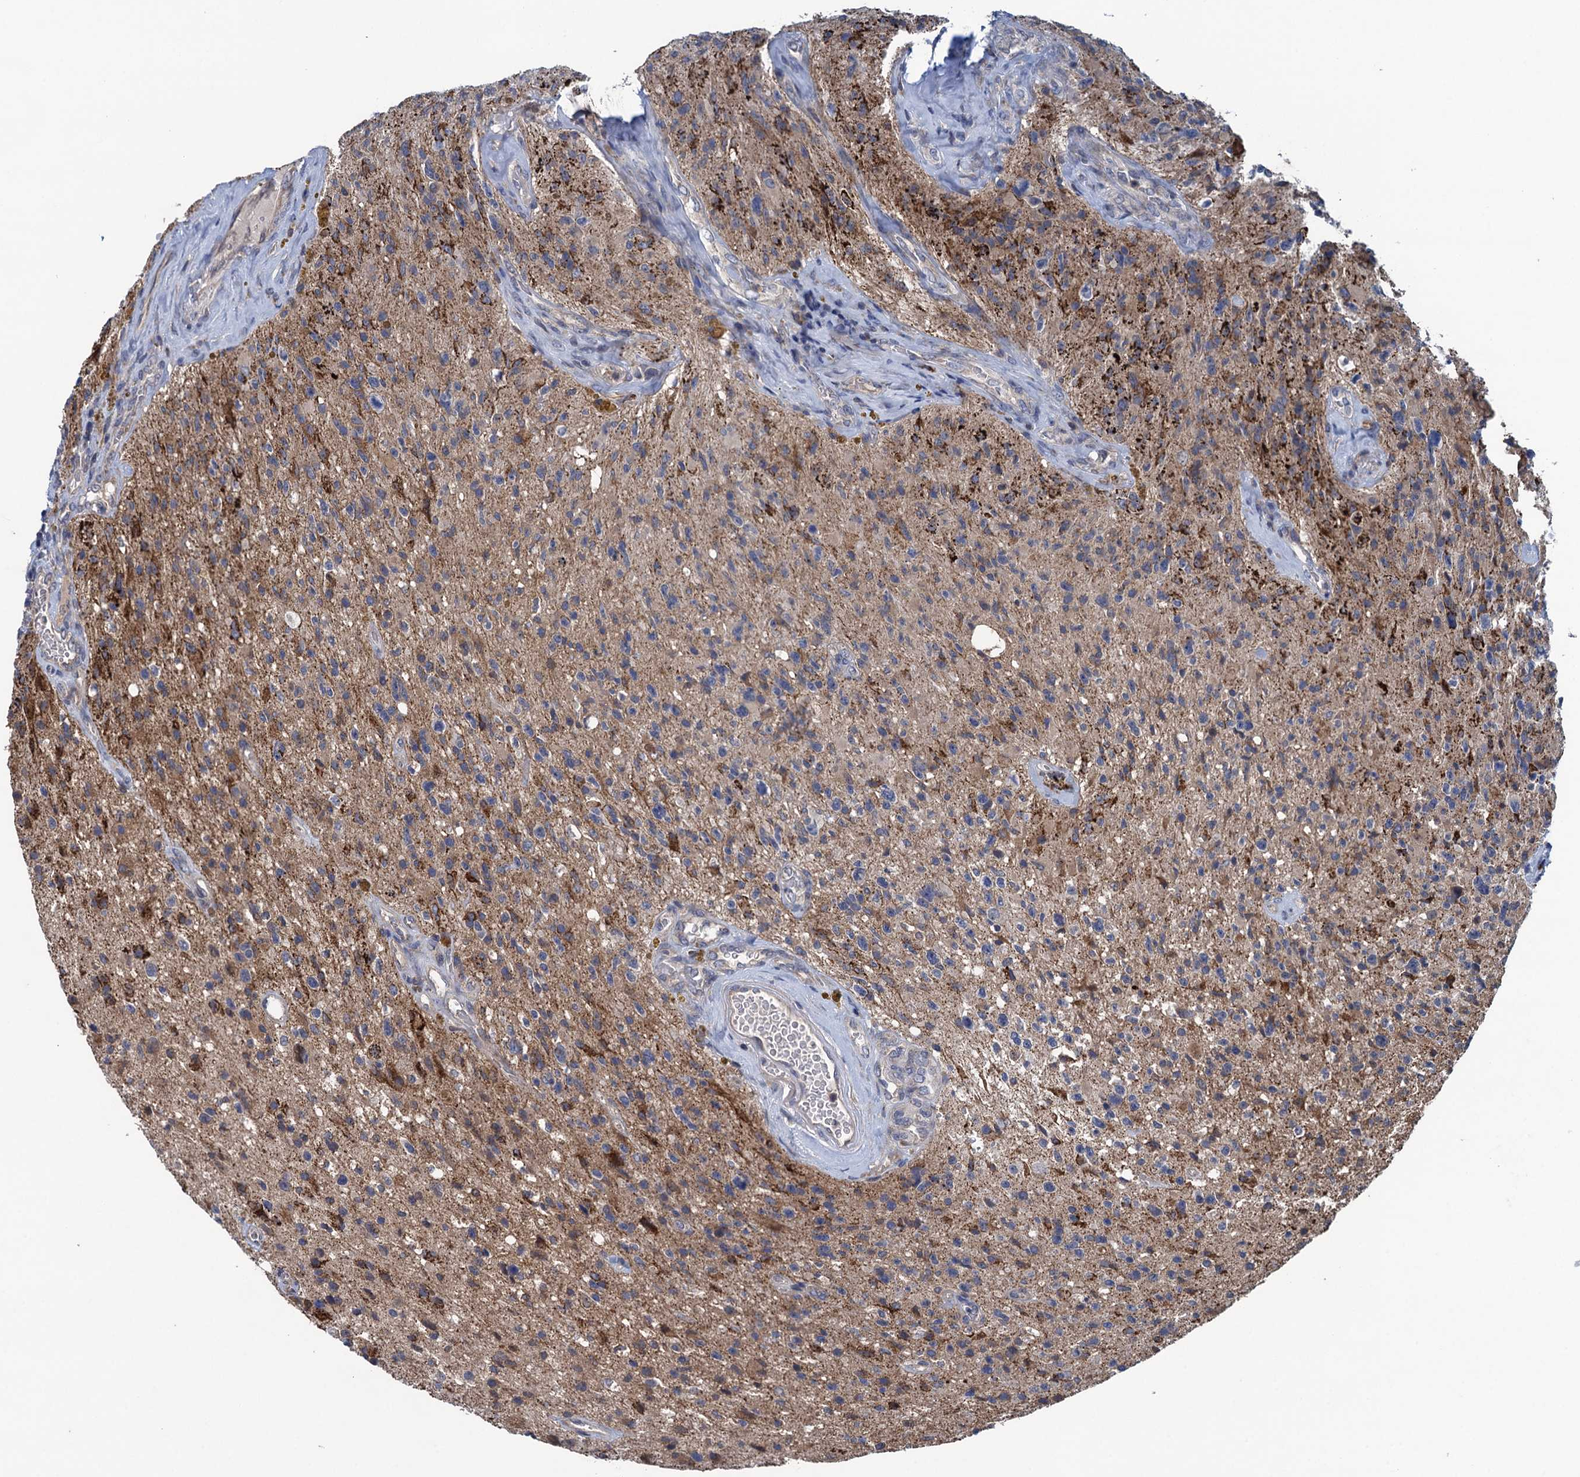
{"staining": {"intensity": "negative", "quantity": "none", "location": "none"}, "tissue": "glioma", "cell_type": "Tumor cells", "image_type": "cancer", "snomed": [{"axis": "morphology", "description": "Glioma, malignant, High grade"}, {"axis": "topography", "description": "Brain"}], "caption": "High power microscopy micrograph of an IHC image of glioma, revealing no significant expression in tumor cells.", "gene": "CNTN5", "patient": {"sex": "male", "age": 69}}